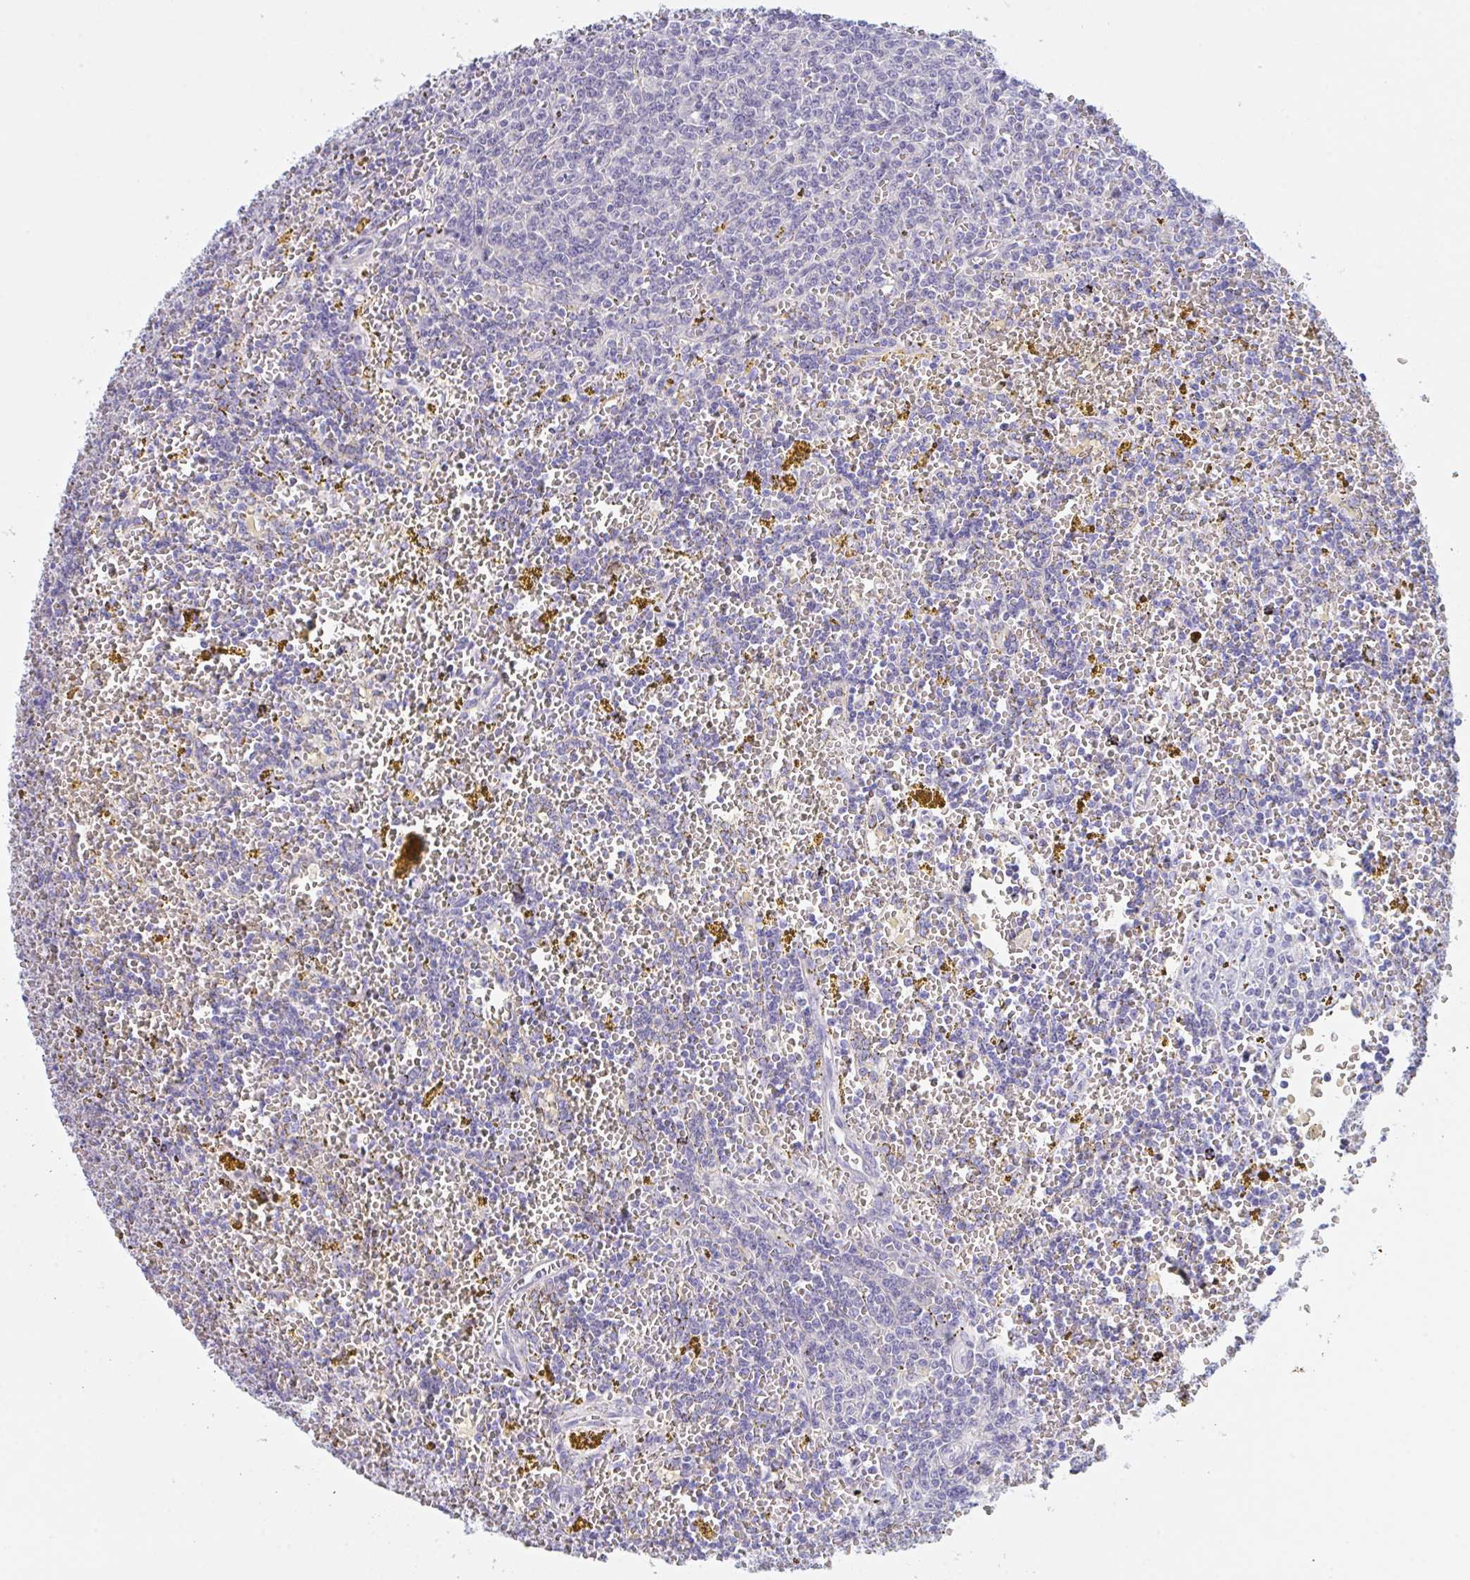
{"staining": {"intensity": "negative", "quantity": "none", "location": "none"}, "tissue": "lymphoma", "cell_type": "Tumor cells", "image_type": "cancer", "snomed": [{"axis": "morphology", "description": "Malignant lymphoma, non-Hodgkin's type, Low grade"}, {"axis": "topography", "description": "Spleen"}, {"axis": "topography", "description": "Lymph node"}], "caption": "Immunohistochemistry photomicrograph of neoplastic tissue: human lymphoma stained with DAB reveals no significant protein positivity in tumor cells.", "gene": "NAA30", "patient": {"sex": "female", "age": 66}}